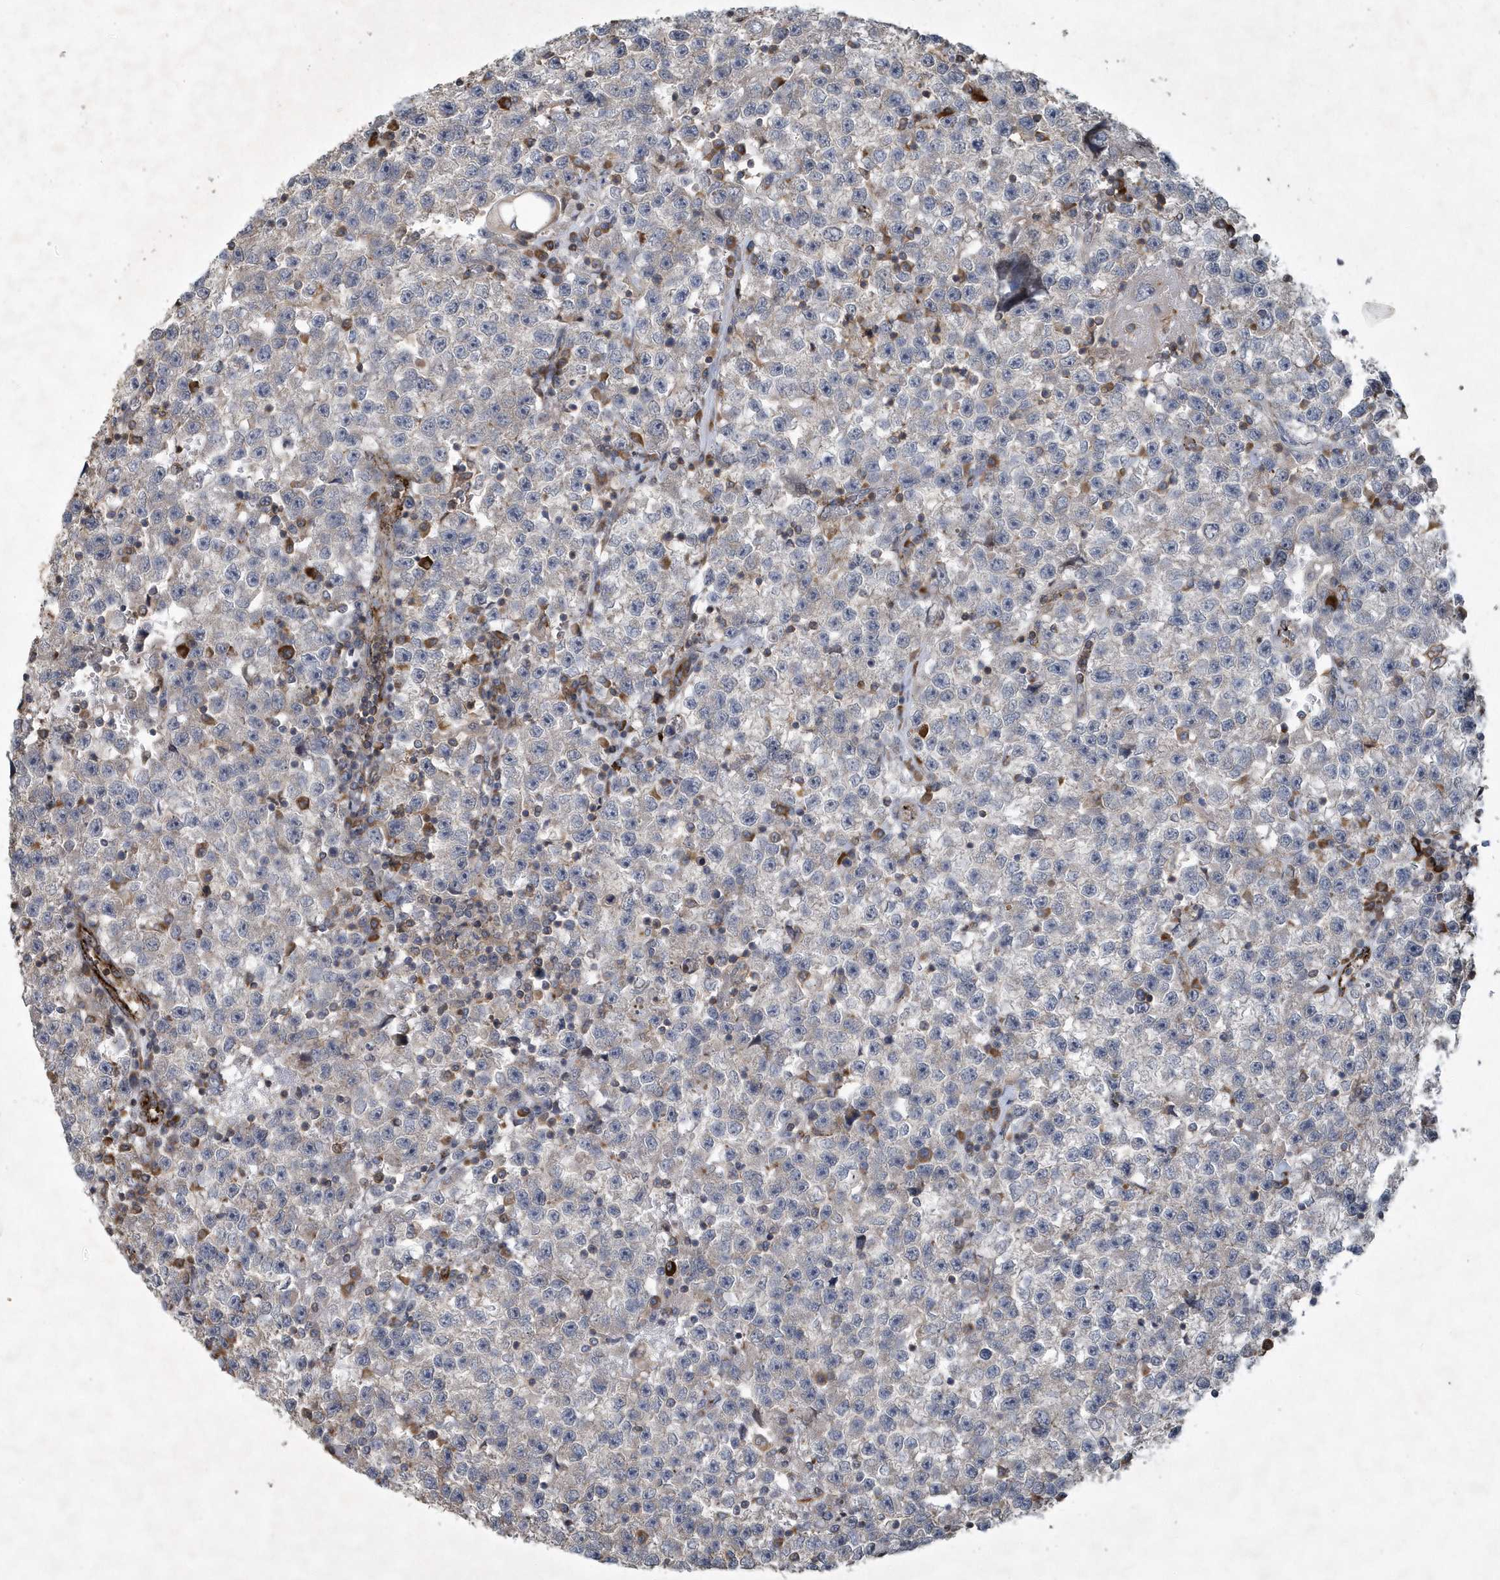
{"staining": {"intensity": "negative", "quantity": "none", "location": "none"}, "tissue": "testis cancer", "cell_type": "Tumor cells", "image_type": "cancer", "snomed": [{"axis": "morphology", "description": "Seminoma, NOS"}, {"axis": "topography", "description": "Testis"}], "caption": "This is an immunohistochemistry (IHC) micrograph of testis cancer (seminoma). There is no staining in tumor cells.", "gene": "N4BP2", "patient": {"sex": "male", "age": 22}}